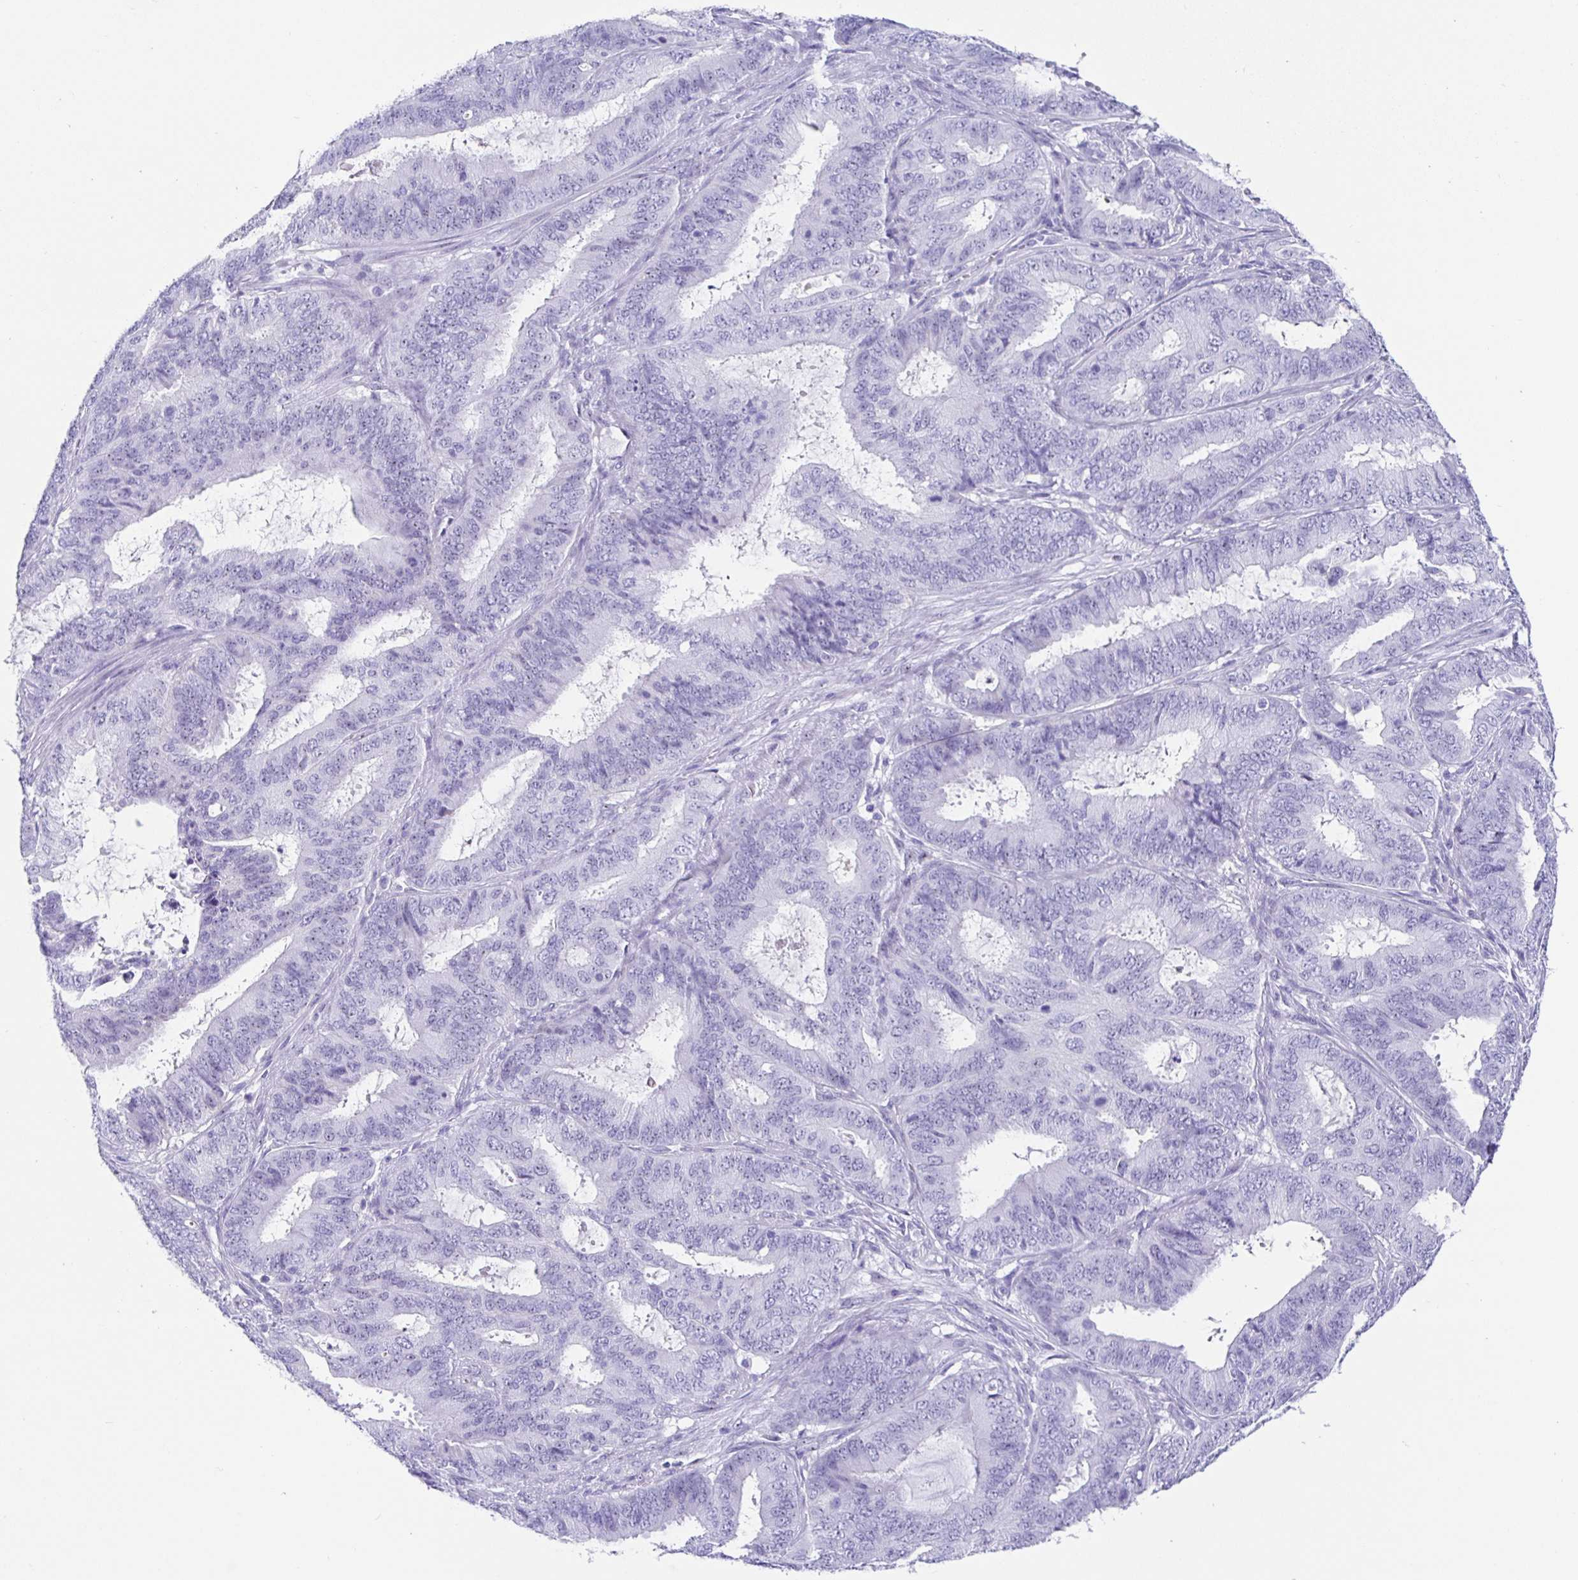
{"staining": {"intensity": "negative", "quantity": "none", "location": "none"}, "tissue": "endometrial cancer", "cell_type": "Tumor cells", "image_type": "cancer", "snomed": [{"axis": "morphology", "description": "Adenocarcinoma, NOS"}, {"axis": "topography", "description": "Endometrium"}], "caption": "Protein analysis of endometrial adenocarcinoma reveals no significant positivity in tumor cells. (DAB IHC with hematoxylin counter stain).", "gene": "PRAMEF19", "patient": {"sex": "female", "age": 51}}